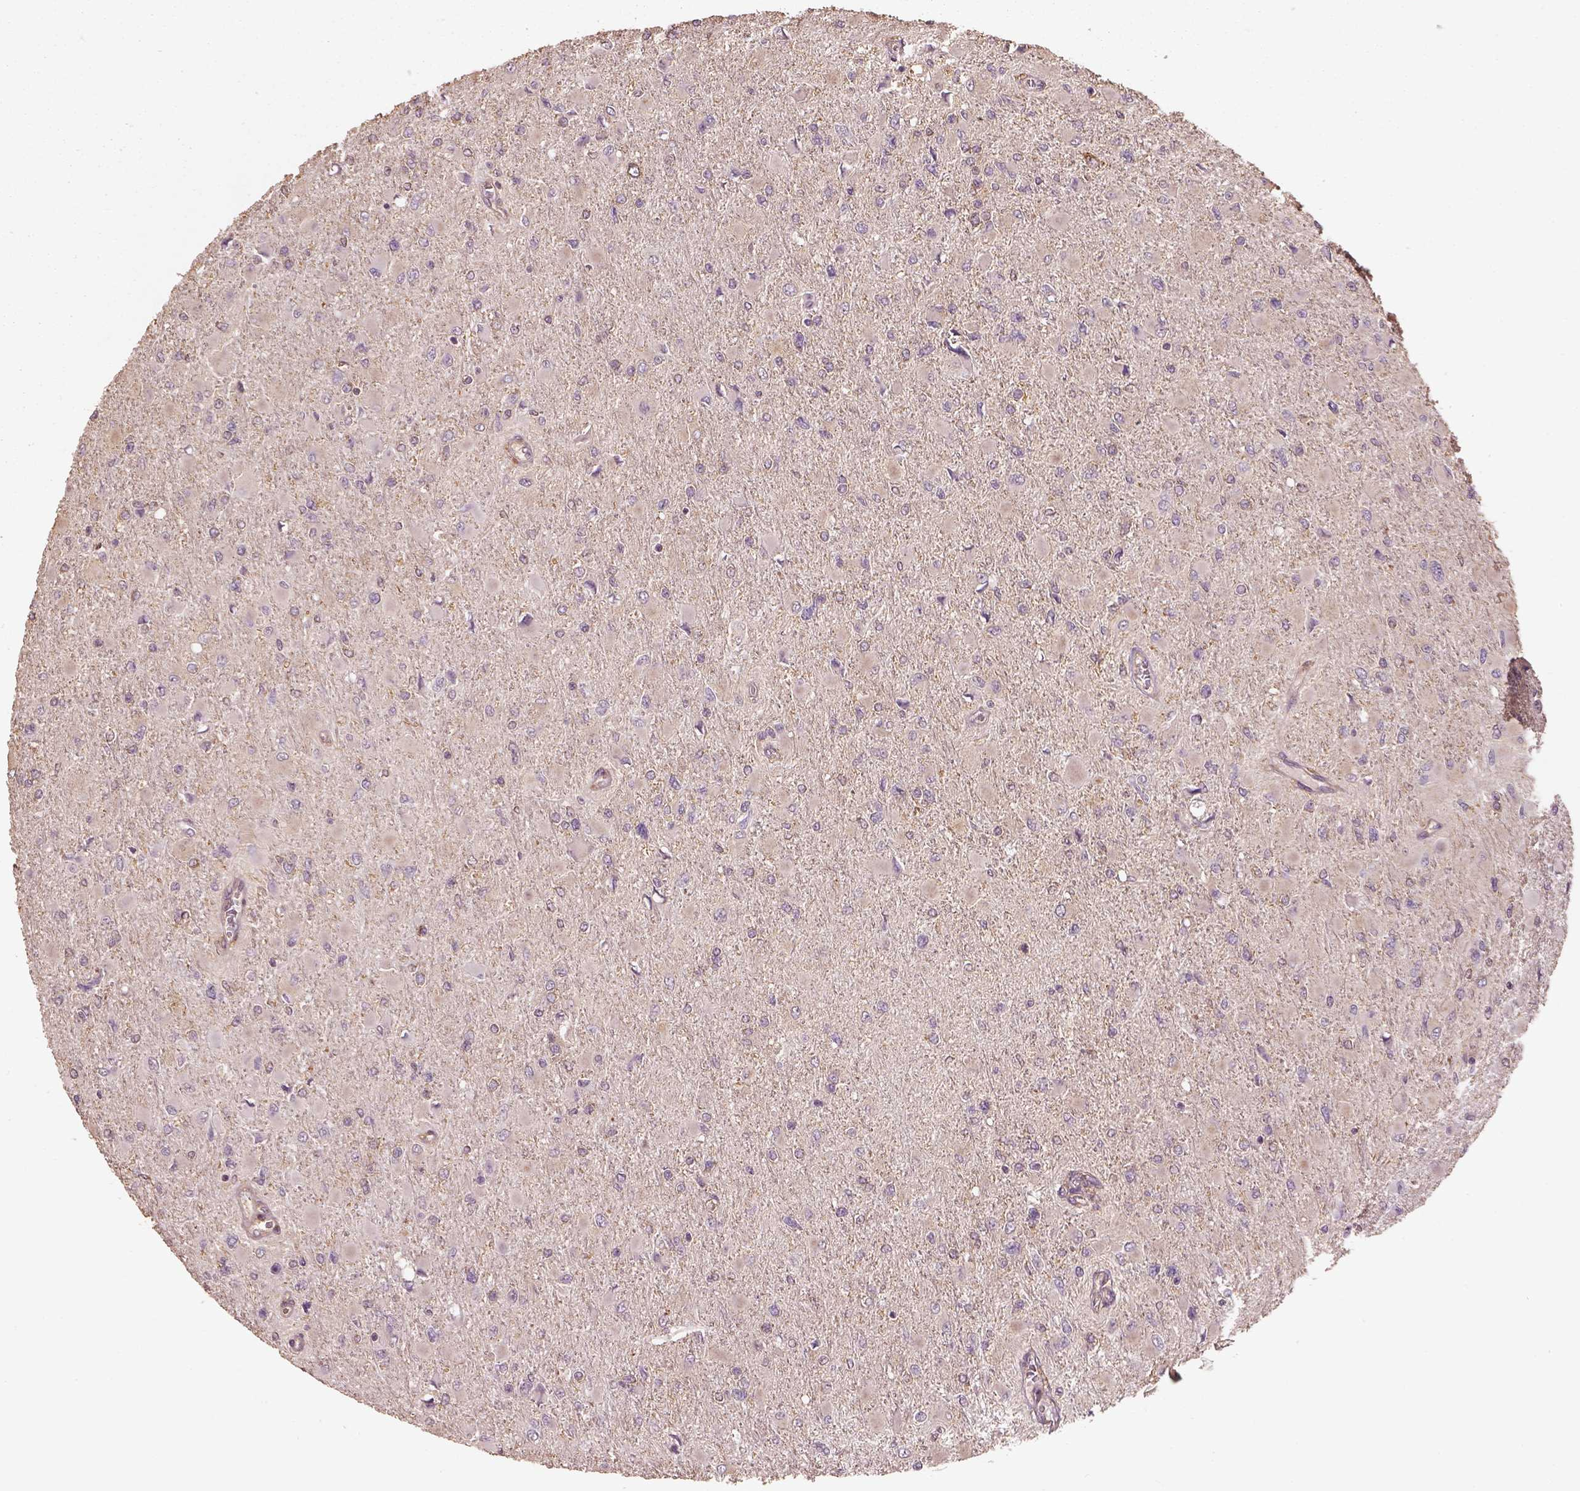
{"staining": {"intensity": "negative", "quantity": "none", "location": "none"}, "tissue": "glioma", "cell_type": "Tumor cells", "image_type": "cancer", "snomed": [{"axis": "morphology", "description": "Glioma, malignant, High grade"}, {"axis": "topography", "description": "Cerebral cortex"}], "caption": "An IHC micrograph of high-grade glioma (malignant) is shown. There is no staining in tumor cells of high-grade glioma (malignant). The staining is performed using DAB (3,3'-diaminobenzidine) brown chromogen with nuclei counter-stained in using hematoxylin.", "gene": "AP1B1", "patient": {"sex": "female", "age": 36}}